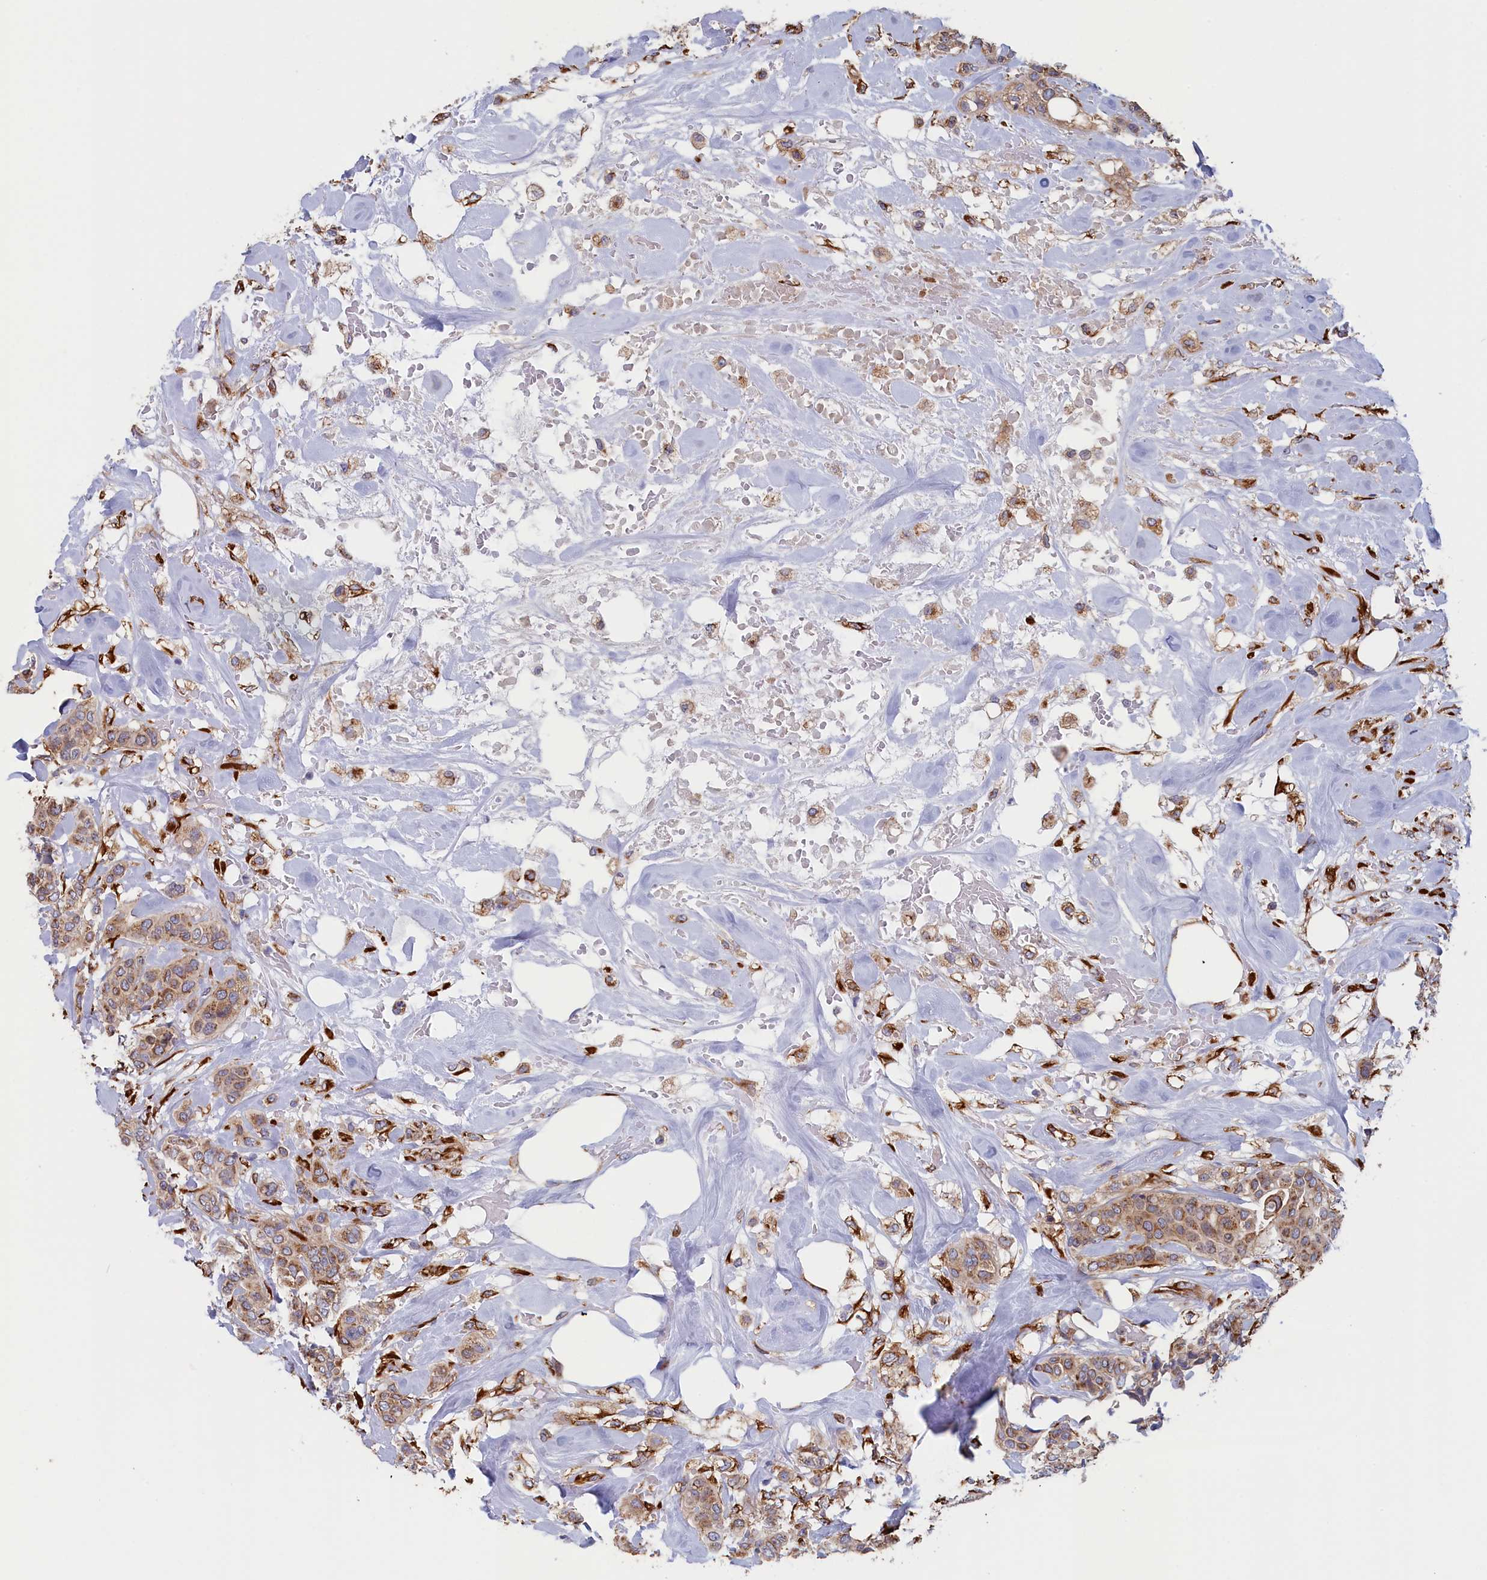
{"staining": {"intensity": "moderate", "quantity": ">75%", "location": "cytoplasmic/membranous"}, "tissue": "breast cancer", "cell_type": "Tumor cells", "image_type": "cancer", "snomed": [{"axis": "morphology", "description": "Lobular carcinoma"}, {"axis": "topography", "description": "Breast"}], "caption": "There is medium levels of moderate cytoplasmic/membranous positivity in tumor cells of breast lobular carcinoma, as demonstrated by immunohistochemical staining (brown color).", "gene": "CCDC68", "patient": {"sex": "female", "age": 51}}